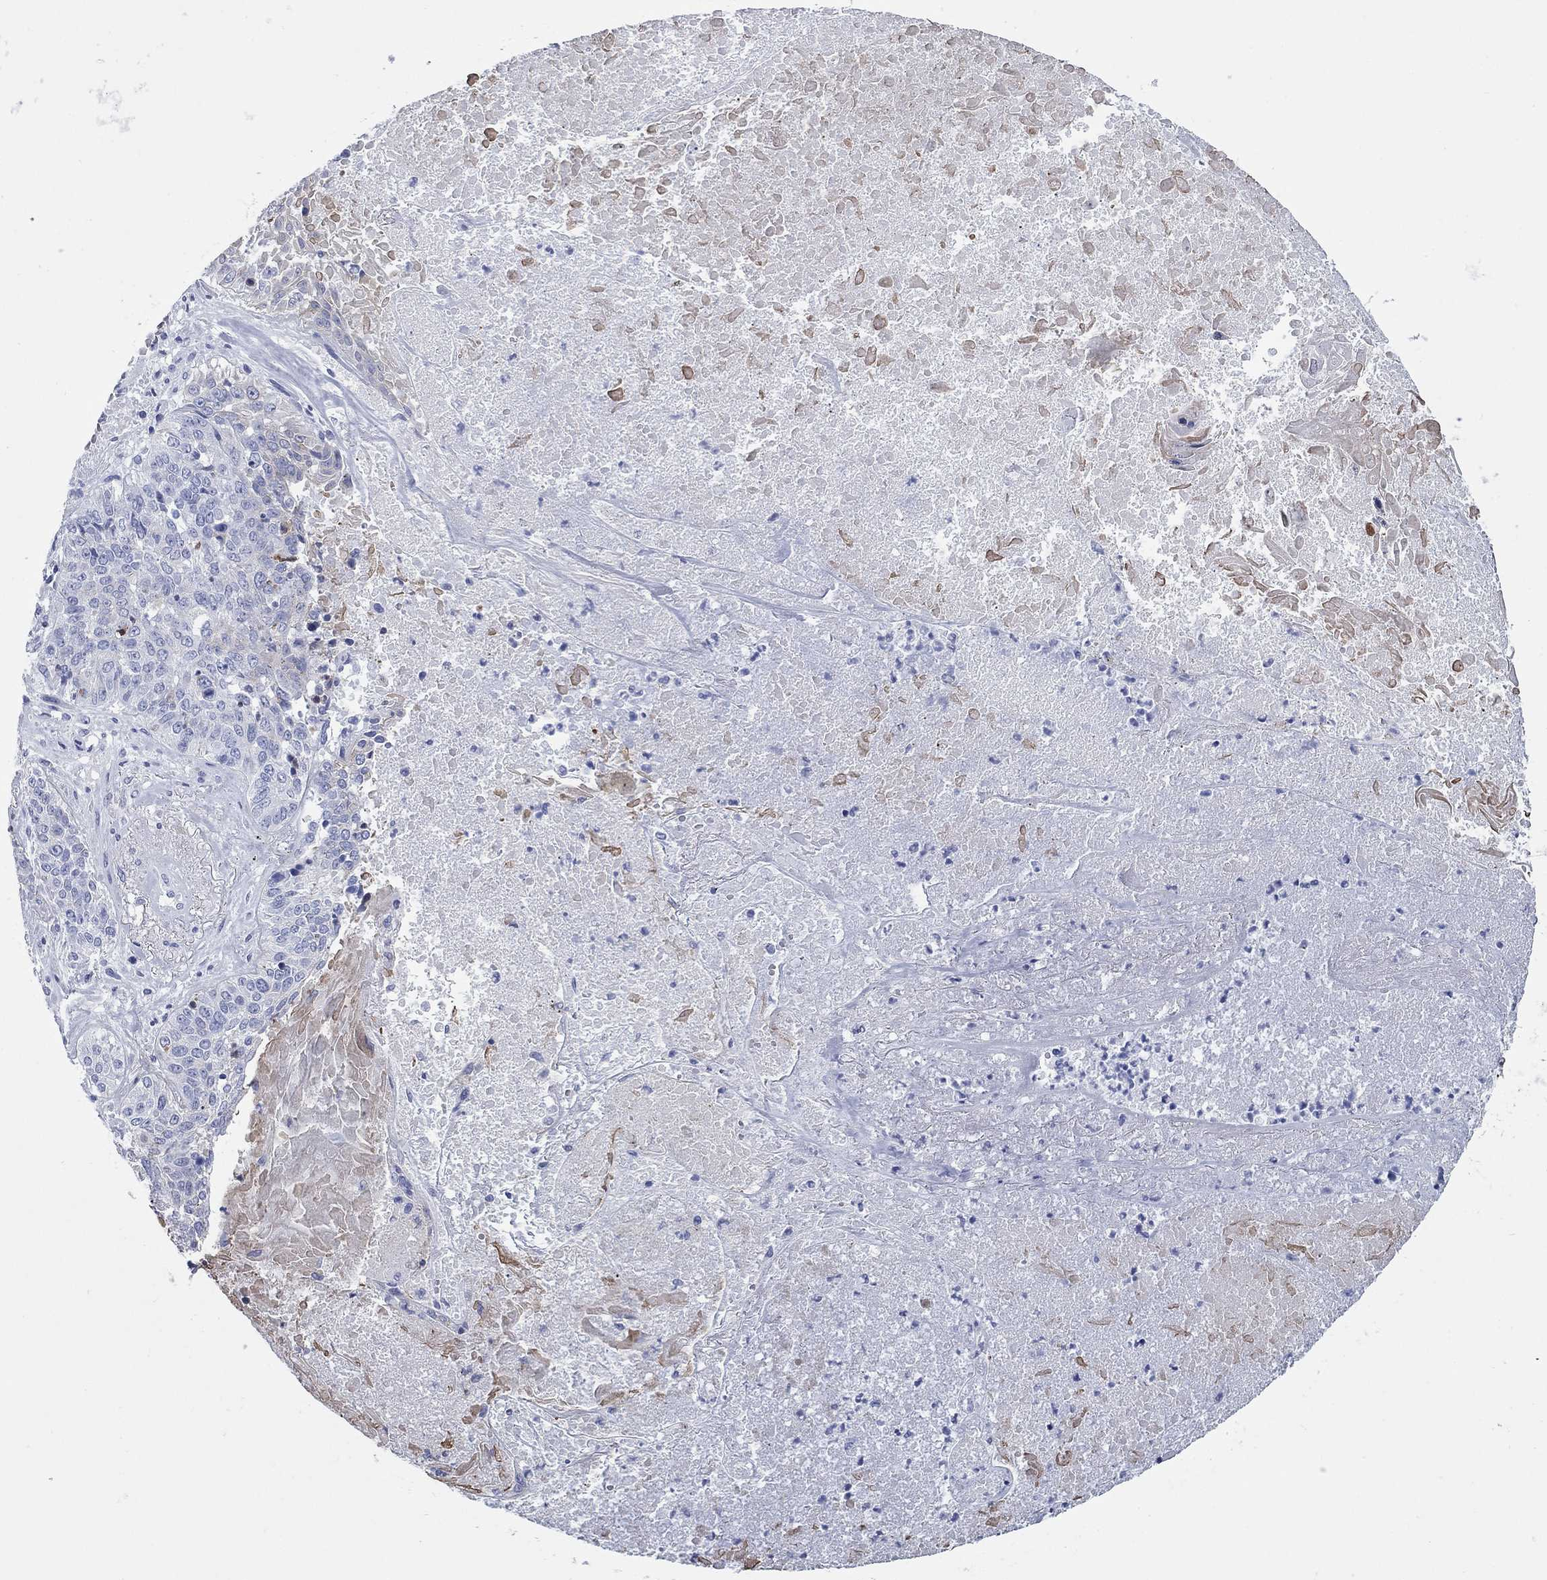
{"staining": {"intensity": "negative", "quantity": "none", "location": "none"}, "tissue": "lung cancer", "cell_type": "Tumor cells", "image_type": "cancer", "snomed": [{"axis": "morphology", "description": "Squamous cell carcinoma, NOS"}, {"axis": "topography", "description": "Lung"}], "caption": "Tumor cells are negative for protein expression in human lung cancer.", "gene": "CCNA1", "patient": {"sex": "male", "age": 64}}